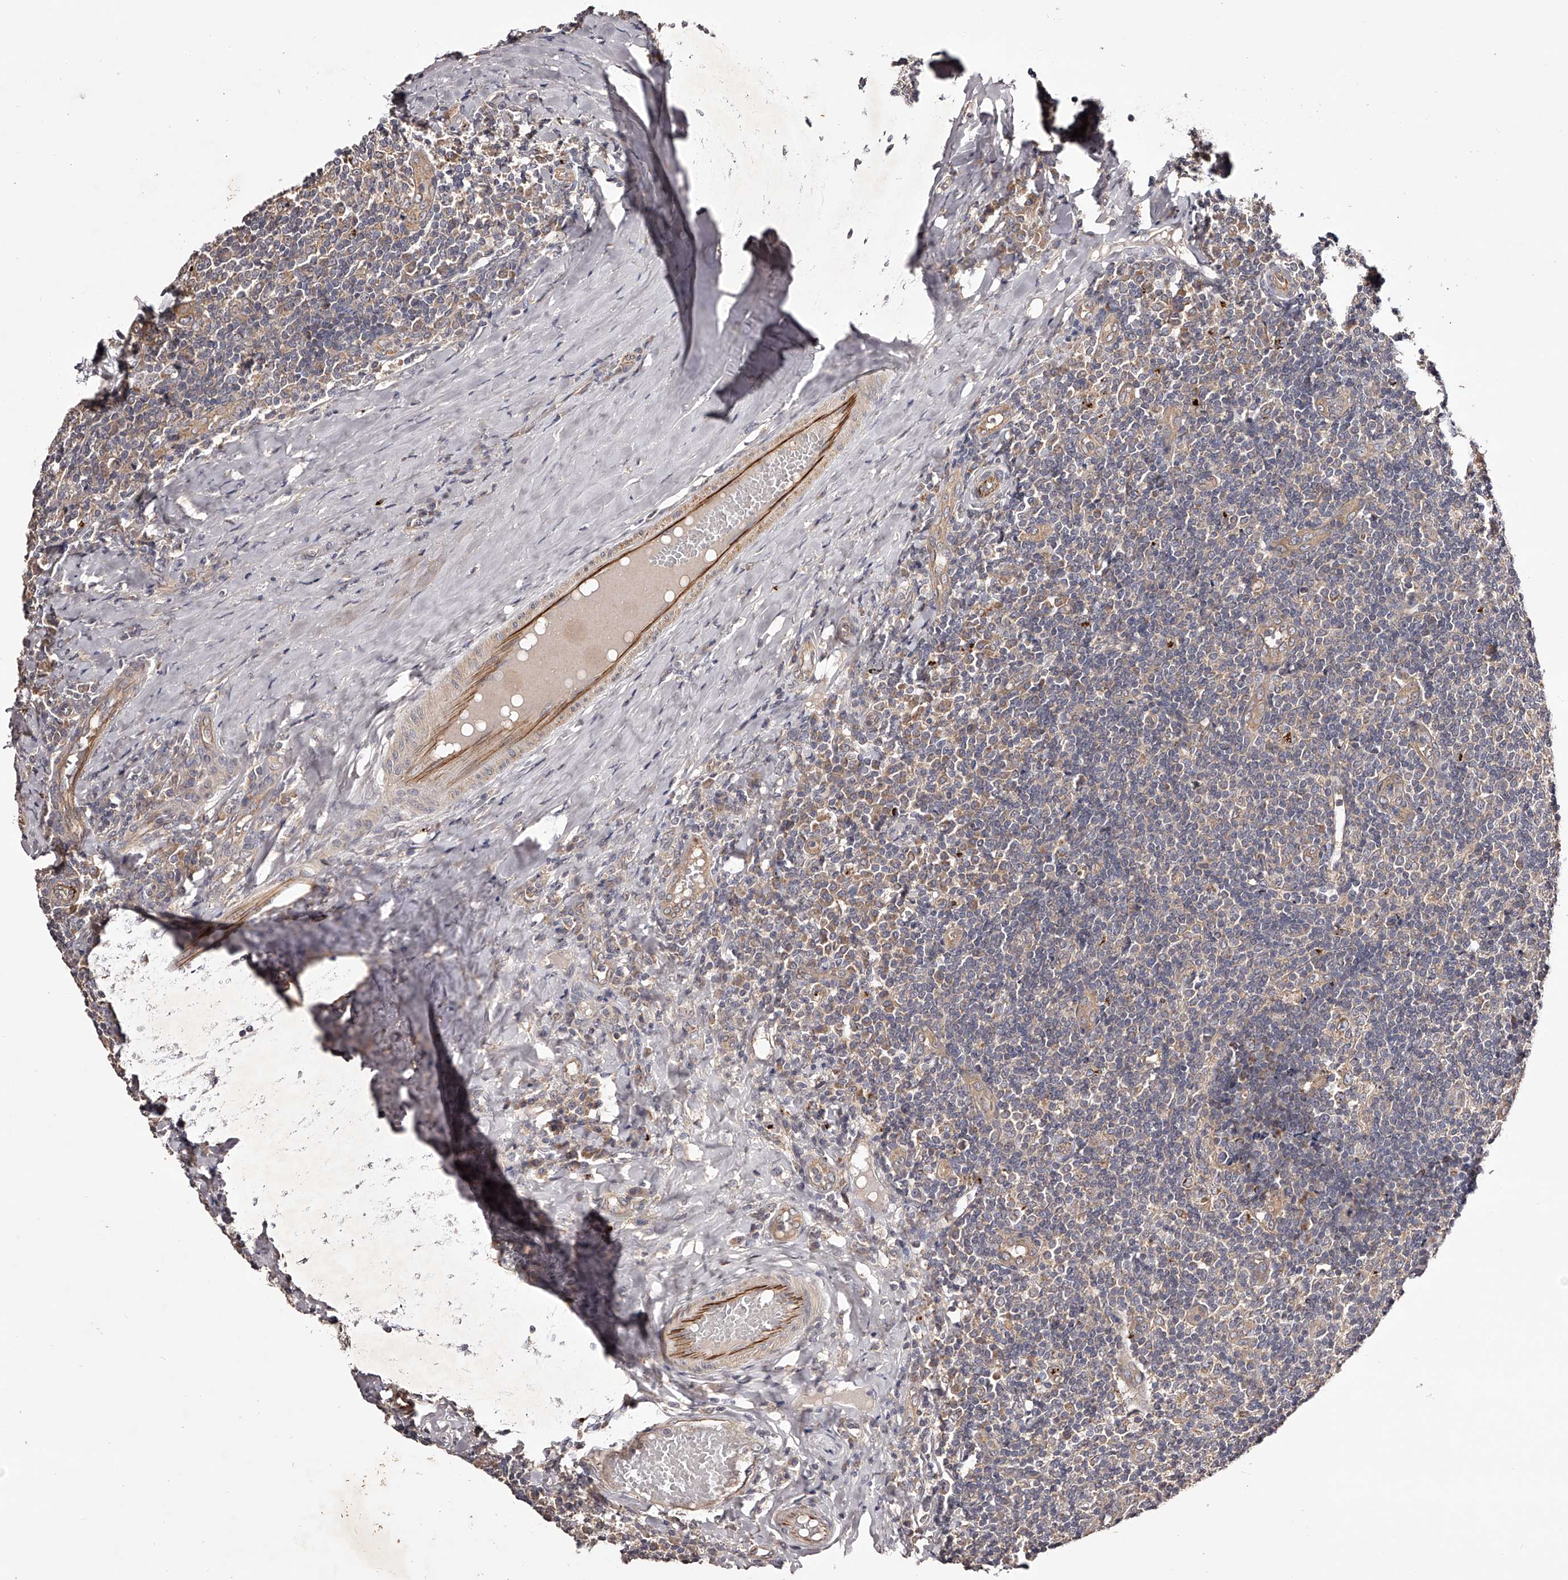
{"staining": {"intensity": "weak", "quantity": "<25%", "location": "cytoplasmic/membranous"}, "tissue": "tonsil", "cell_type": "Germinal center cells", "image_type": "normal", "snomed": [{"axis": "morphology", "description": "Normal tissue, NOS"}, {"axis": "topography", "description": "Tonsil"}], "caption": "A micrograph of tonsil stained for a protein reveals no brown staining in germinal center cells. (Stains: DAB IHC with hematoxylin counter stain, Microscopy: brightfield microscopy at high magnification).", "gene": "ODF2L", "patient": {"sex": "female", "age": 19}}